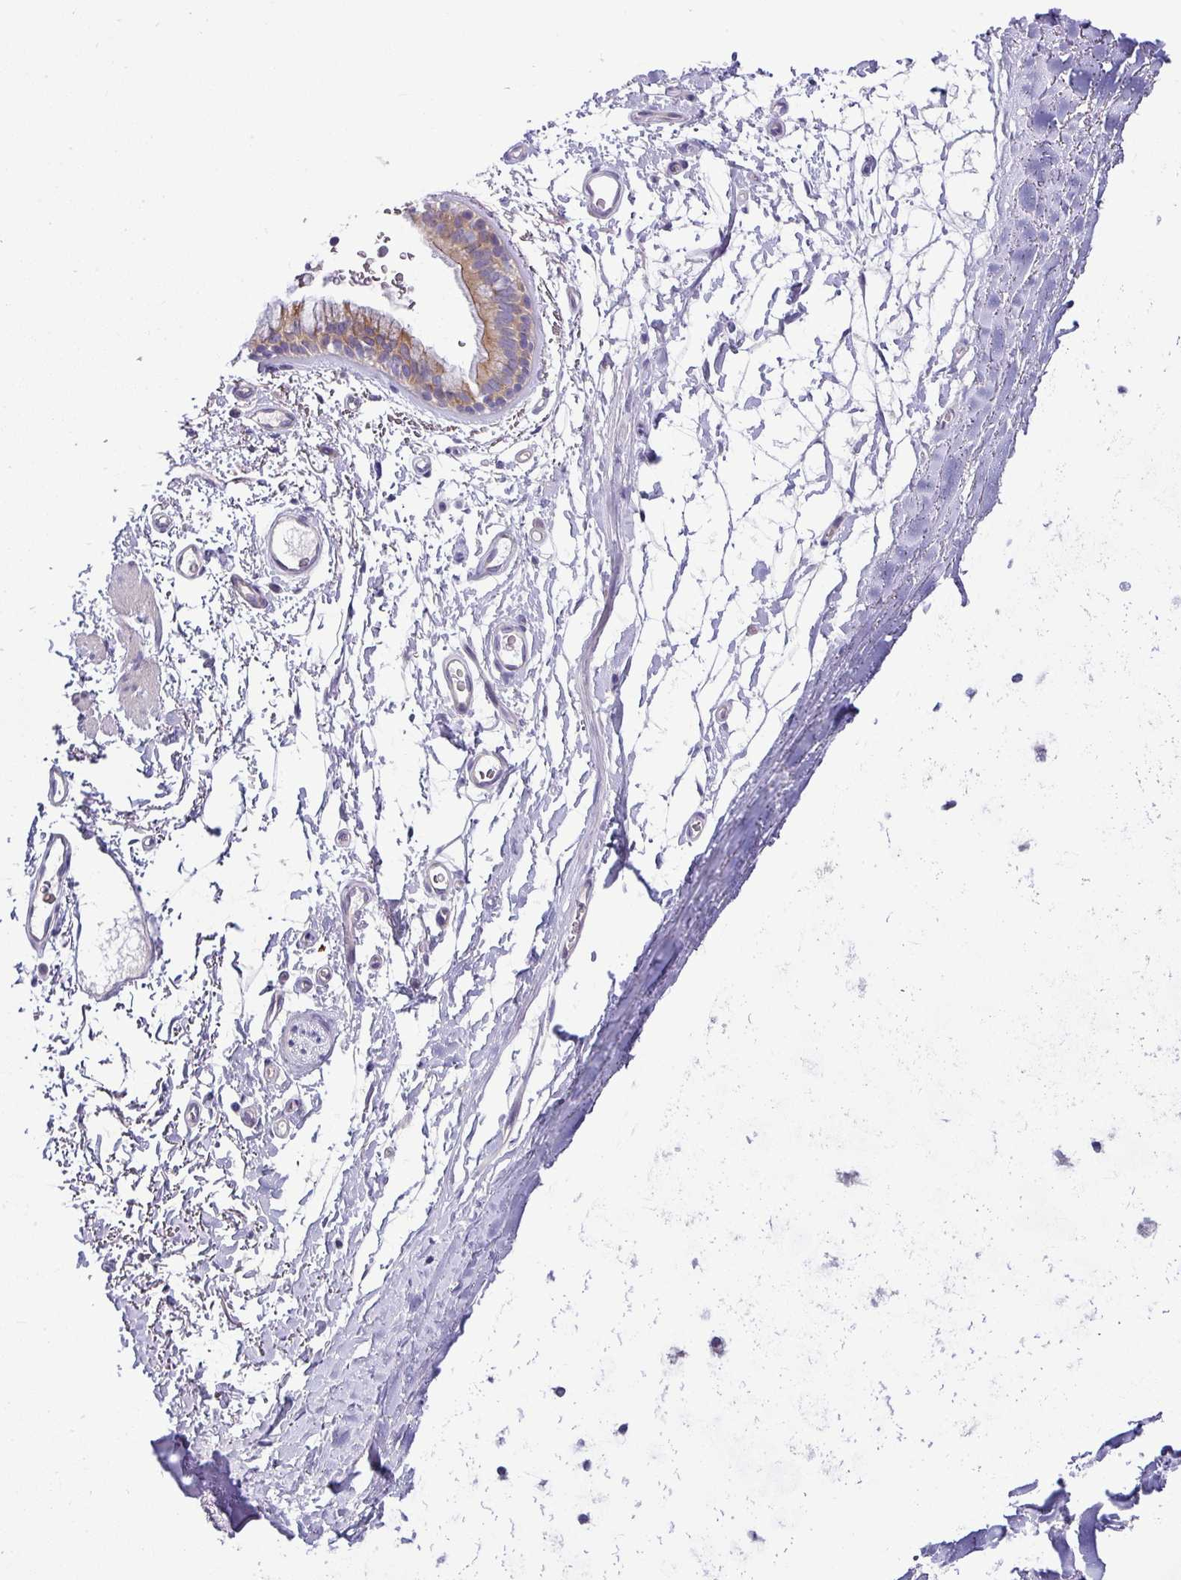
{"staining": {"intensity": "negative", "quantity": "none", "location": "none"}, "tissue": "adipose tissue", "cell_type": "Adipocytes", "image_type": "normal", "snomed": [{"axis": "morphology", "description": "Normal tissue, NOS"}, {"axis": "topography", "description": "Cartilage tissue"}, {"axis": "topography", "description": "Bronchus"}], "caption": "Adipocytes show no significant staining in unremarkable adipose tissue. (Immunohistochemistry (ihc), brightfield microscopy, high magnification).", "gene": "ACAP3", "patient": {"sex": "female", "age": 72}}